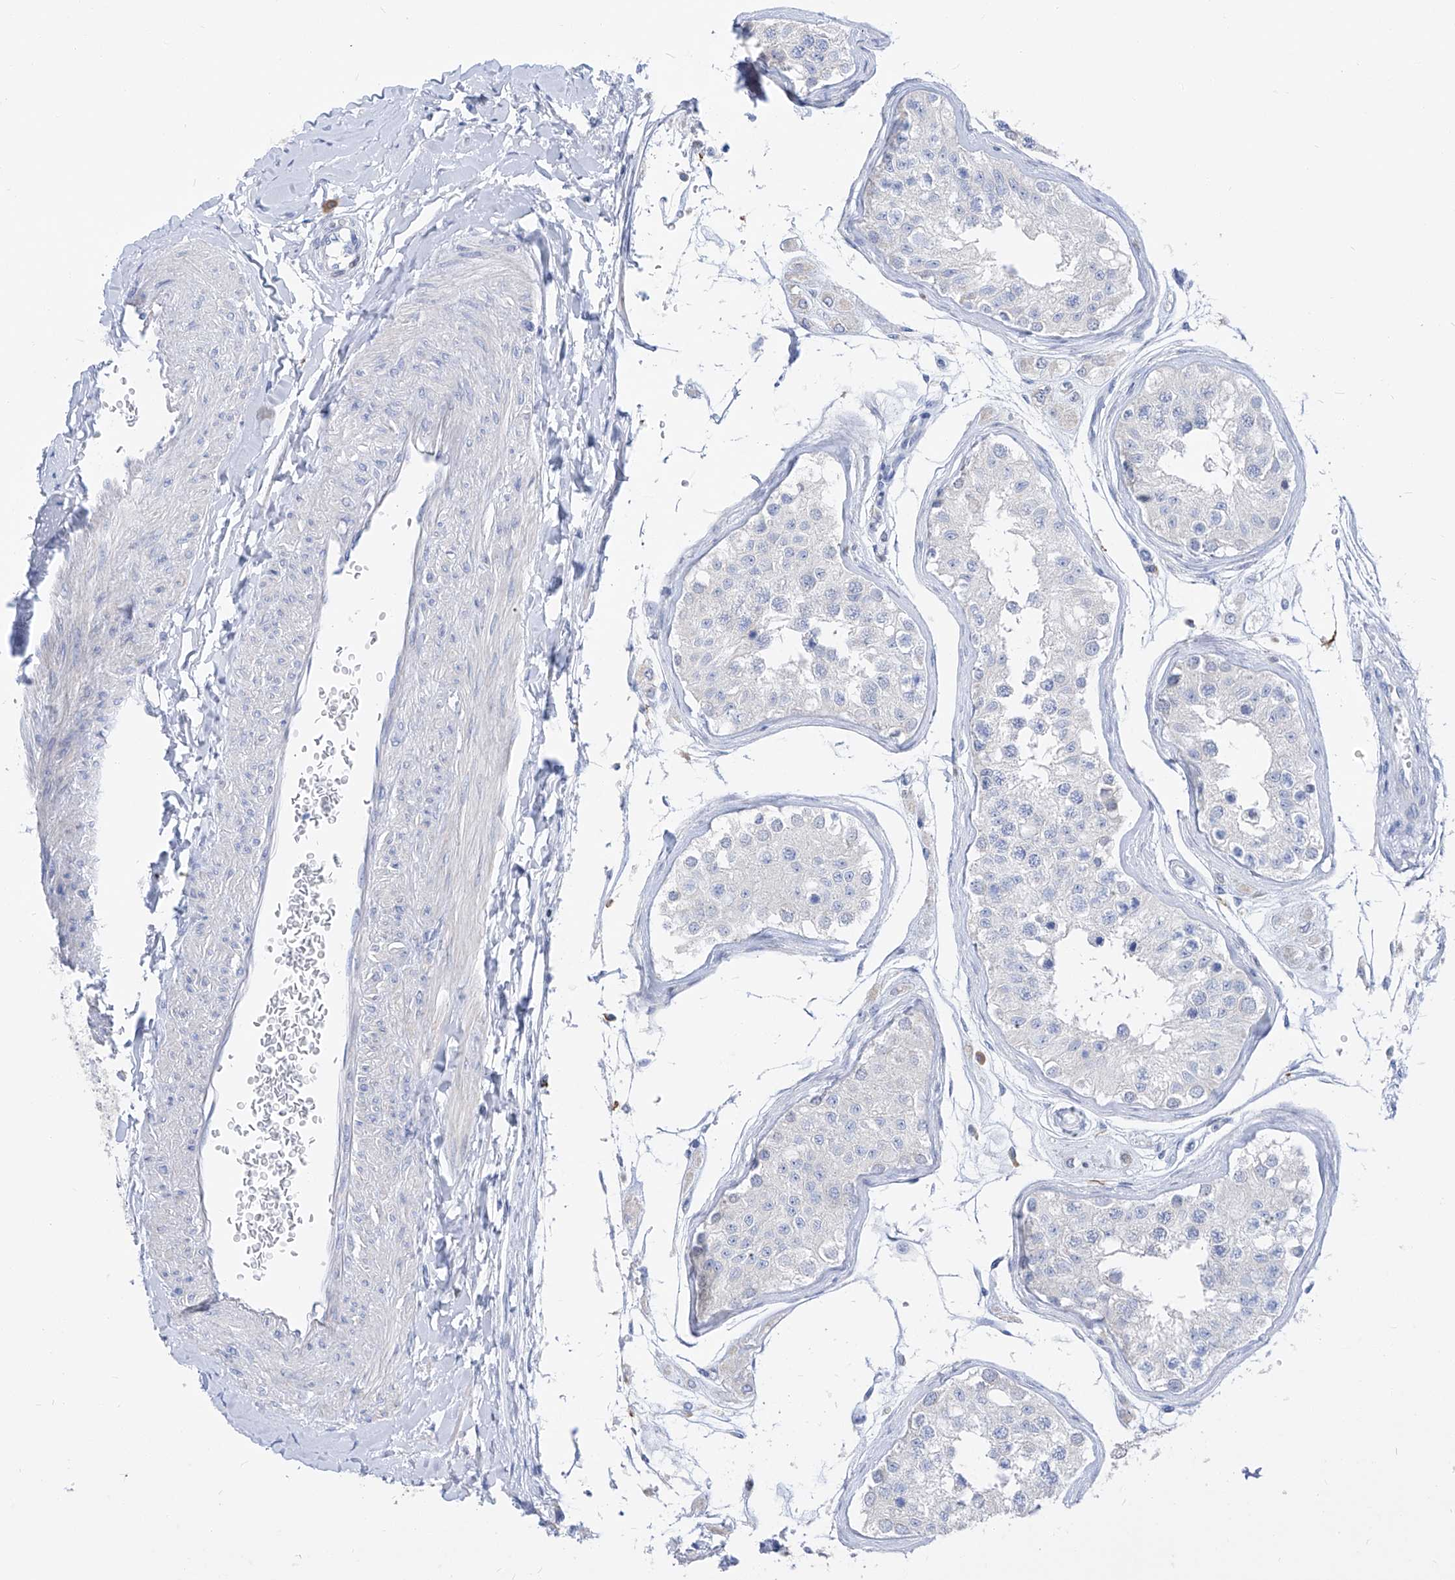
{"staining": {"intensity": "negative", "quantity": "none", "location": "none"}, "tissue": "testis", "cell_type": "Cells in seminiferous ducts", "image_type": "normal", "snomed": [{"axis": "morphology", "description": "Normal tissue, NOS"}, {"axis": "morphology", "description": "Adenocarcinoma, metastatic, NOS"}, {"axis": "topography", "description": "Testis"}], "caption": "The immunohistochemistry (IHC) histopathology image has no significant positivity in cells in seminiferous ducts of testis. (DAB (3,3'-diaminobenzidine) IHC, high magnification).", "gene": "FRS3", "patient": {"sex": "male", "age": 26}}